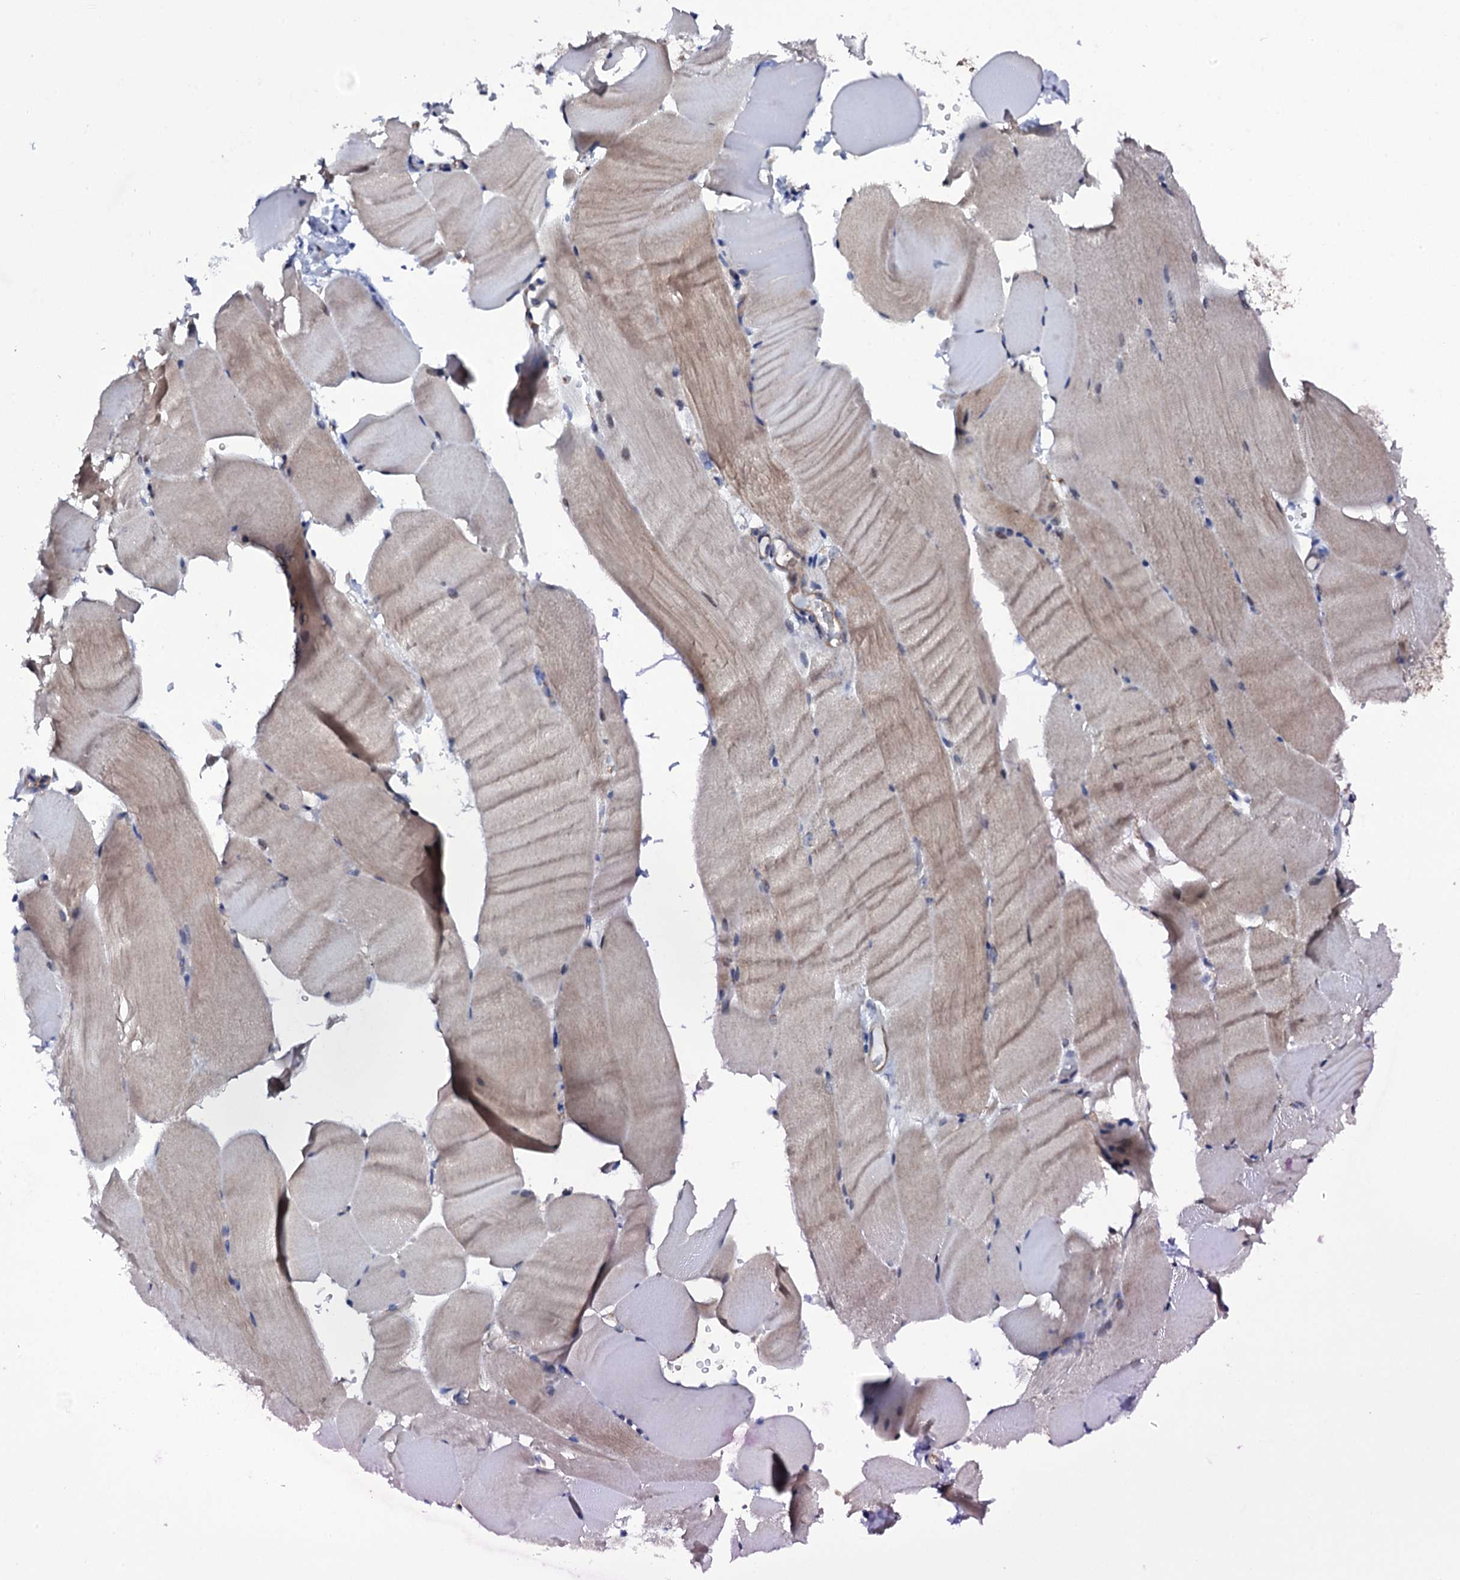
{"staining": {"intensity": "weak", "quantity": "25%-75%", "location": "cytoplasmic/membranous"}, "tissue": "skeletal muscle", "cell_type": "Myocytes", "image_type": "normal", "snomed": [{"axis": "morphology", "description": "Normal tissue, NOS"}, {"axis": "topography", "description": "Skeletal muscle"}, {"axis": "topography", "description": "Parathyroid gland"}], "caption": "Skeletal muscle stained with a brown dye demonstrates weak cytoplasmic/membranous positive expression in approximately 25%-75% of myocytes.", "gene": "GAREM1", "patient": {"sex": "female", "age": 37}}